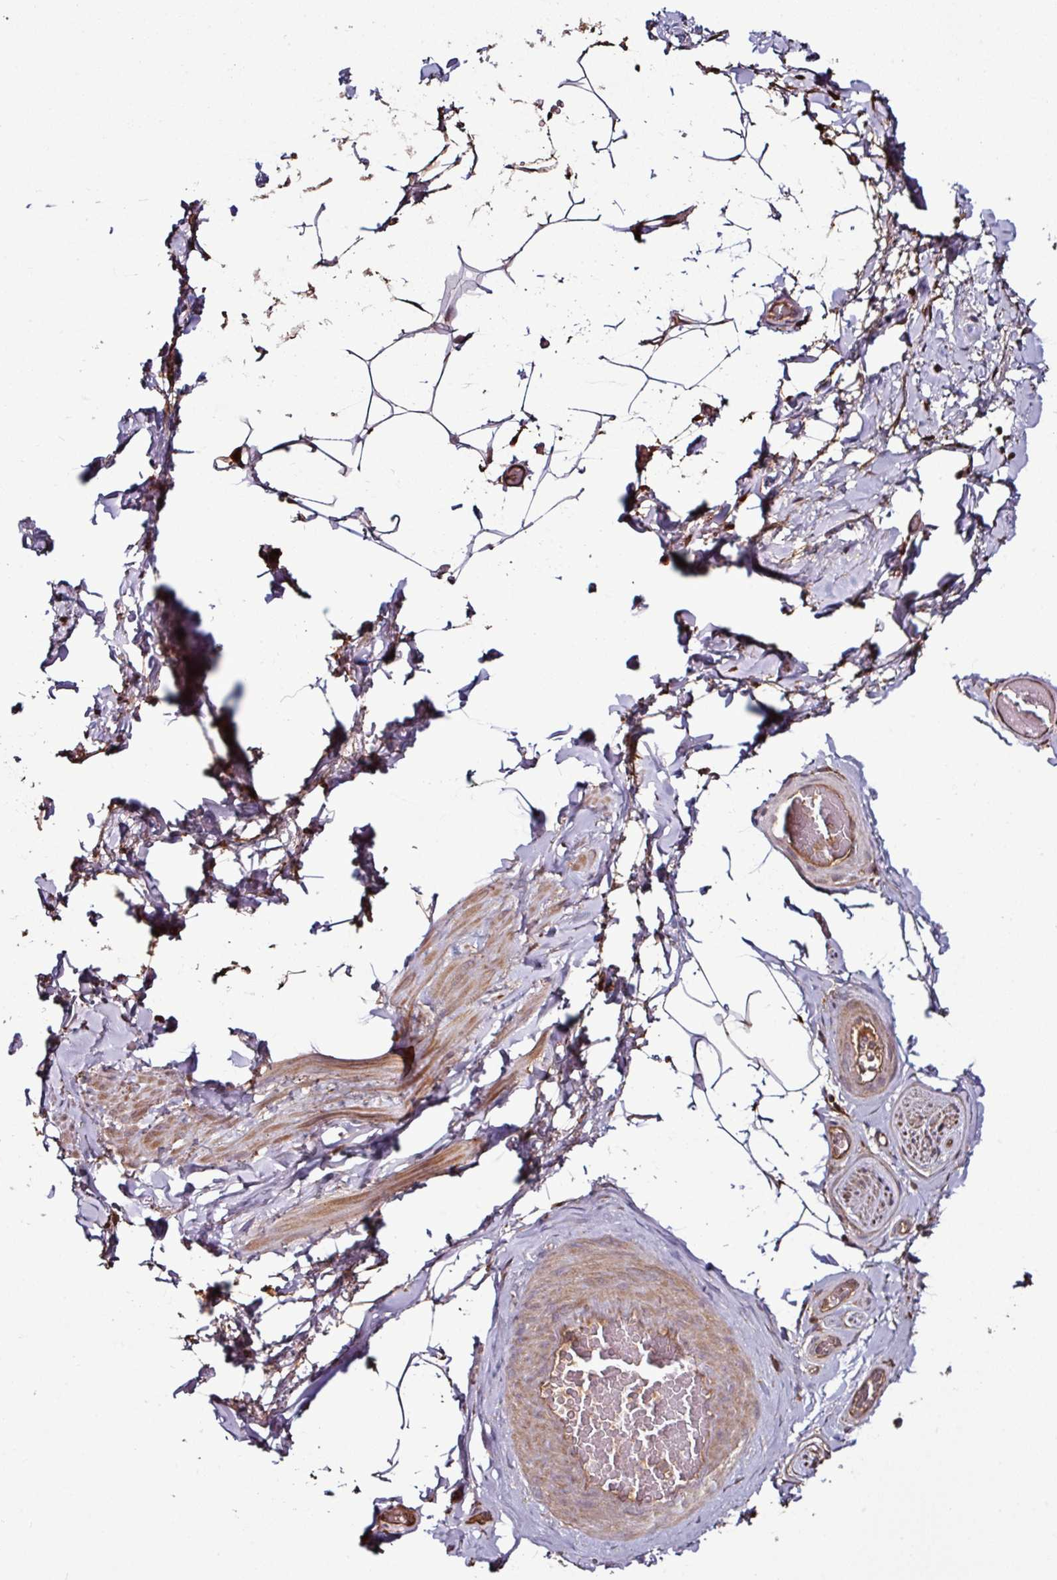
{"staining": {"intensity": "negative", "quantity": "none", "location": "none"}, "tissue": "adipose tissue", "cell_type": "Adipocytes", "image_type": "normal", "snomed": [{"axis": "morphology", "description": "Normal tissue, NOS"}, {"axis": "topography", "description": "Vascular tissue"}, {"axis": "topography", "description": "Peripheral nerve tissue"}], "caption": "Benign adipose tissue was stained to show a protein in brown. There is no significant staining in adipocytes. The staining is performed using DAB (3,3'-diaminobenzidine) brown chromogen with nuclei counter-stained in using hematoxylin.", "gene": "GNPDA1", "patient": {"sex": "male", "age": 41}}